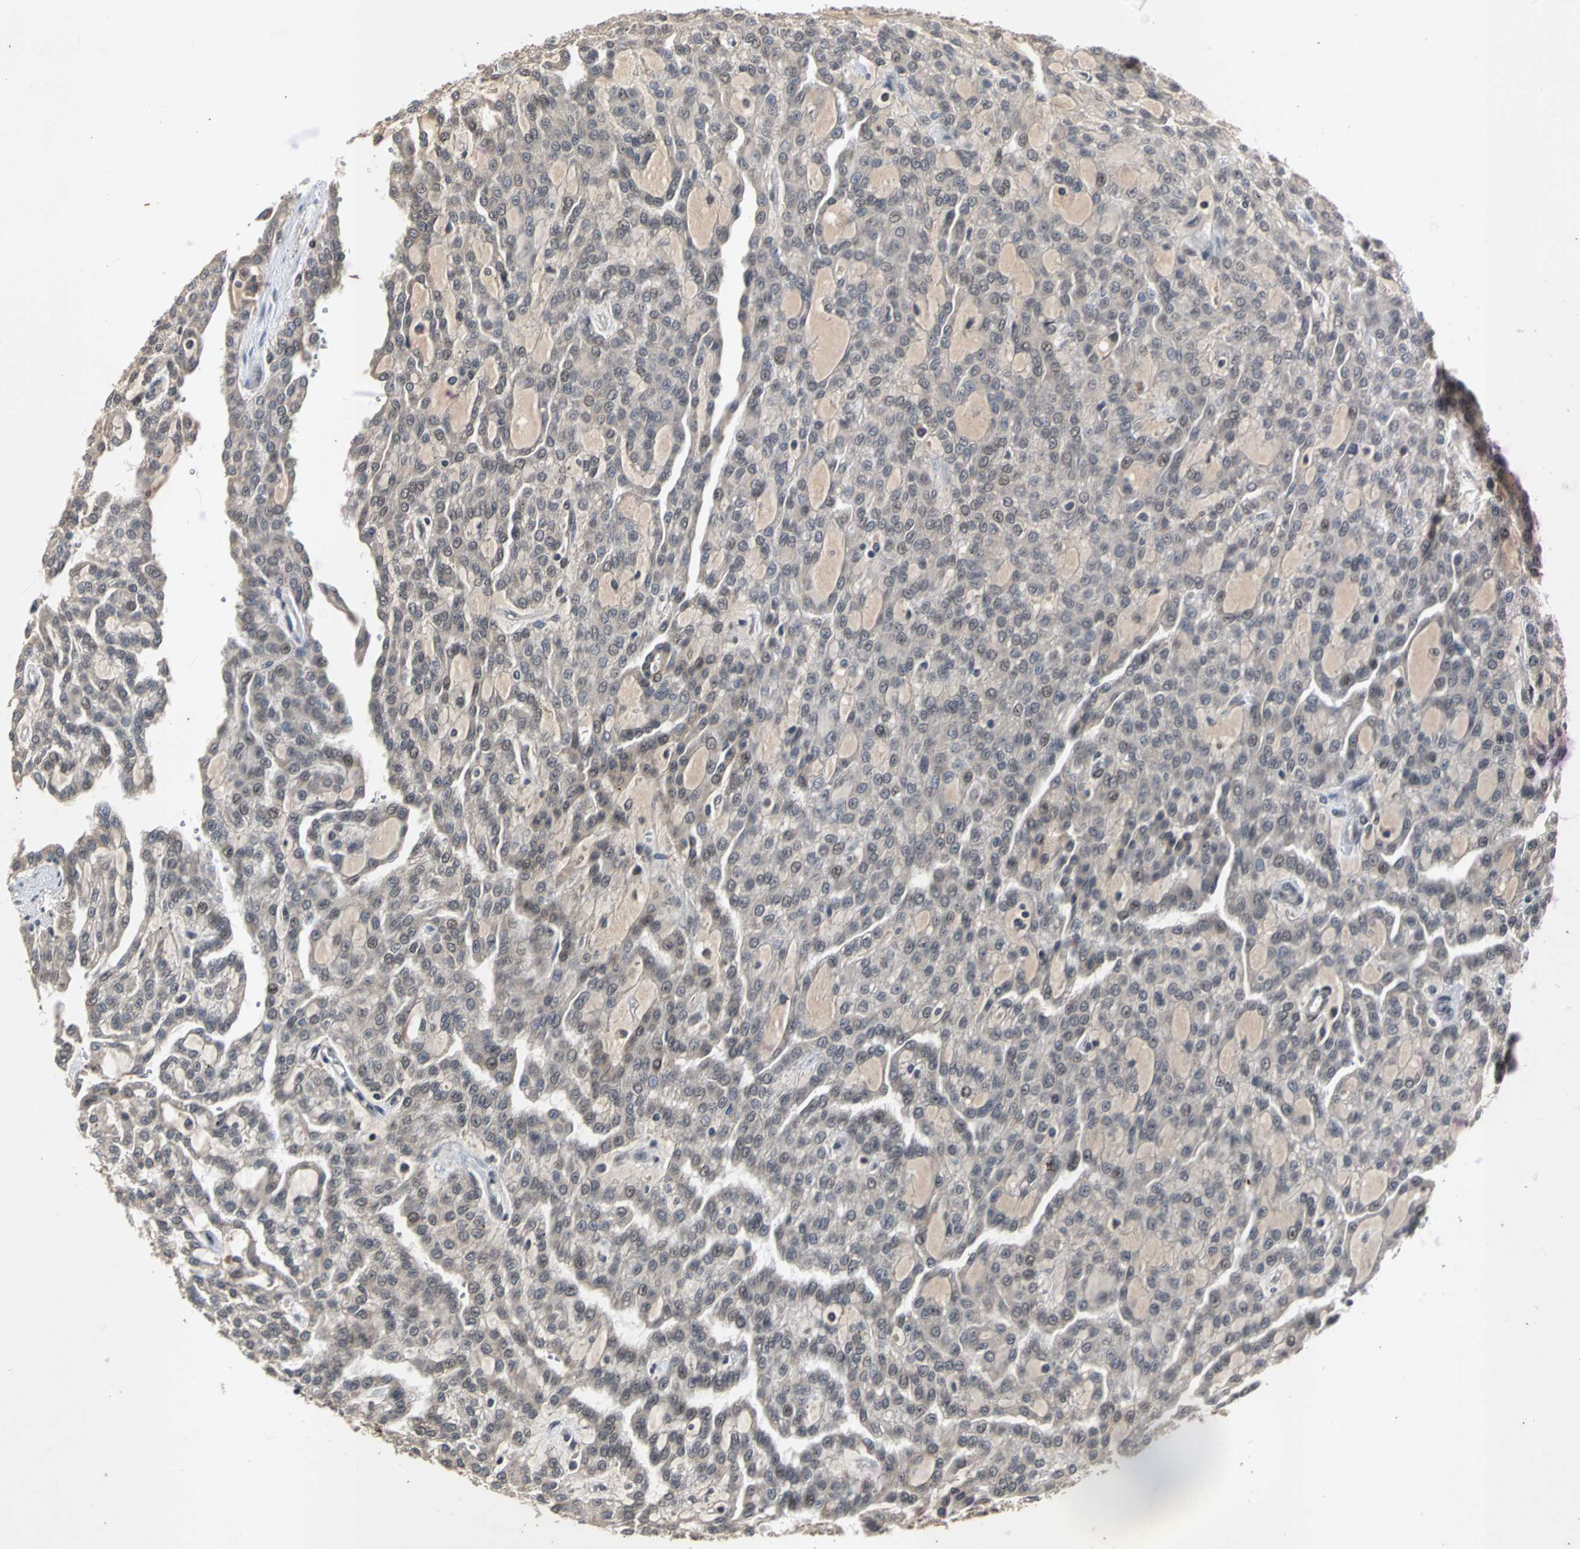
{"staining": {"intensity": "negative", "quantity": "none", "location": "none"}, "tissue": "renal cancer", "cell_type": "Tumor cells", "image_type": "cancer", "snomed": [{"axis": "morphology", "description": "Adenocarcinoma, NOS"}, {"axis": "topography", "description": "Kidney"}], "caption": "An image of human adenocarcinoma (renal) is negative for staining in tumor cells.", "gene": "NOTCH3", "patient": {"sex": "male", "age": 63}}